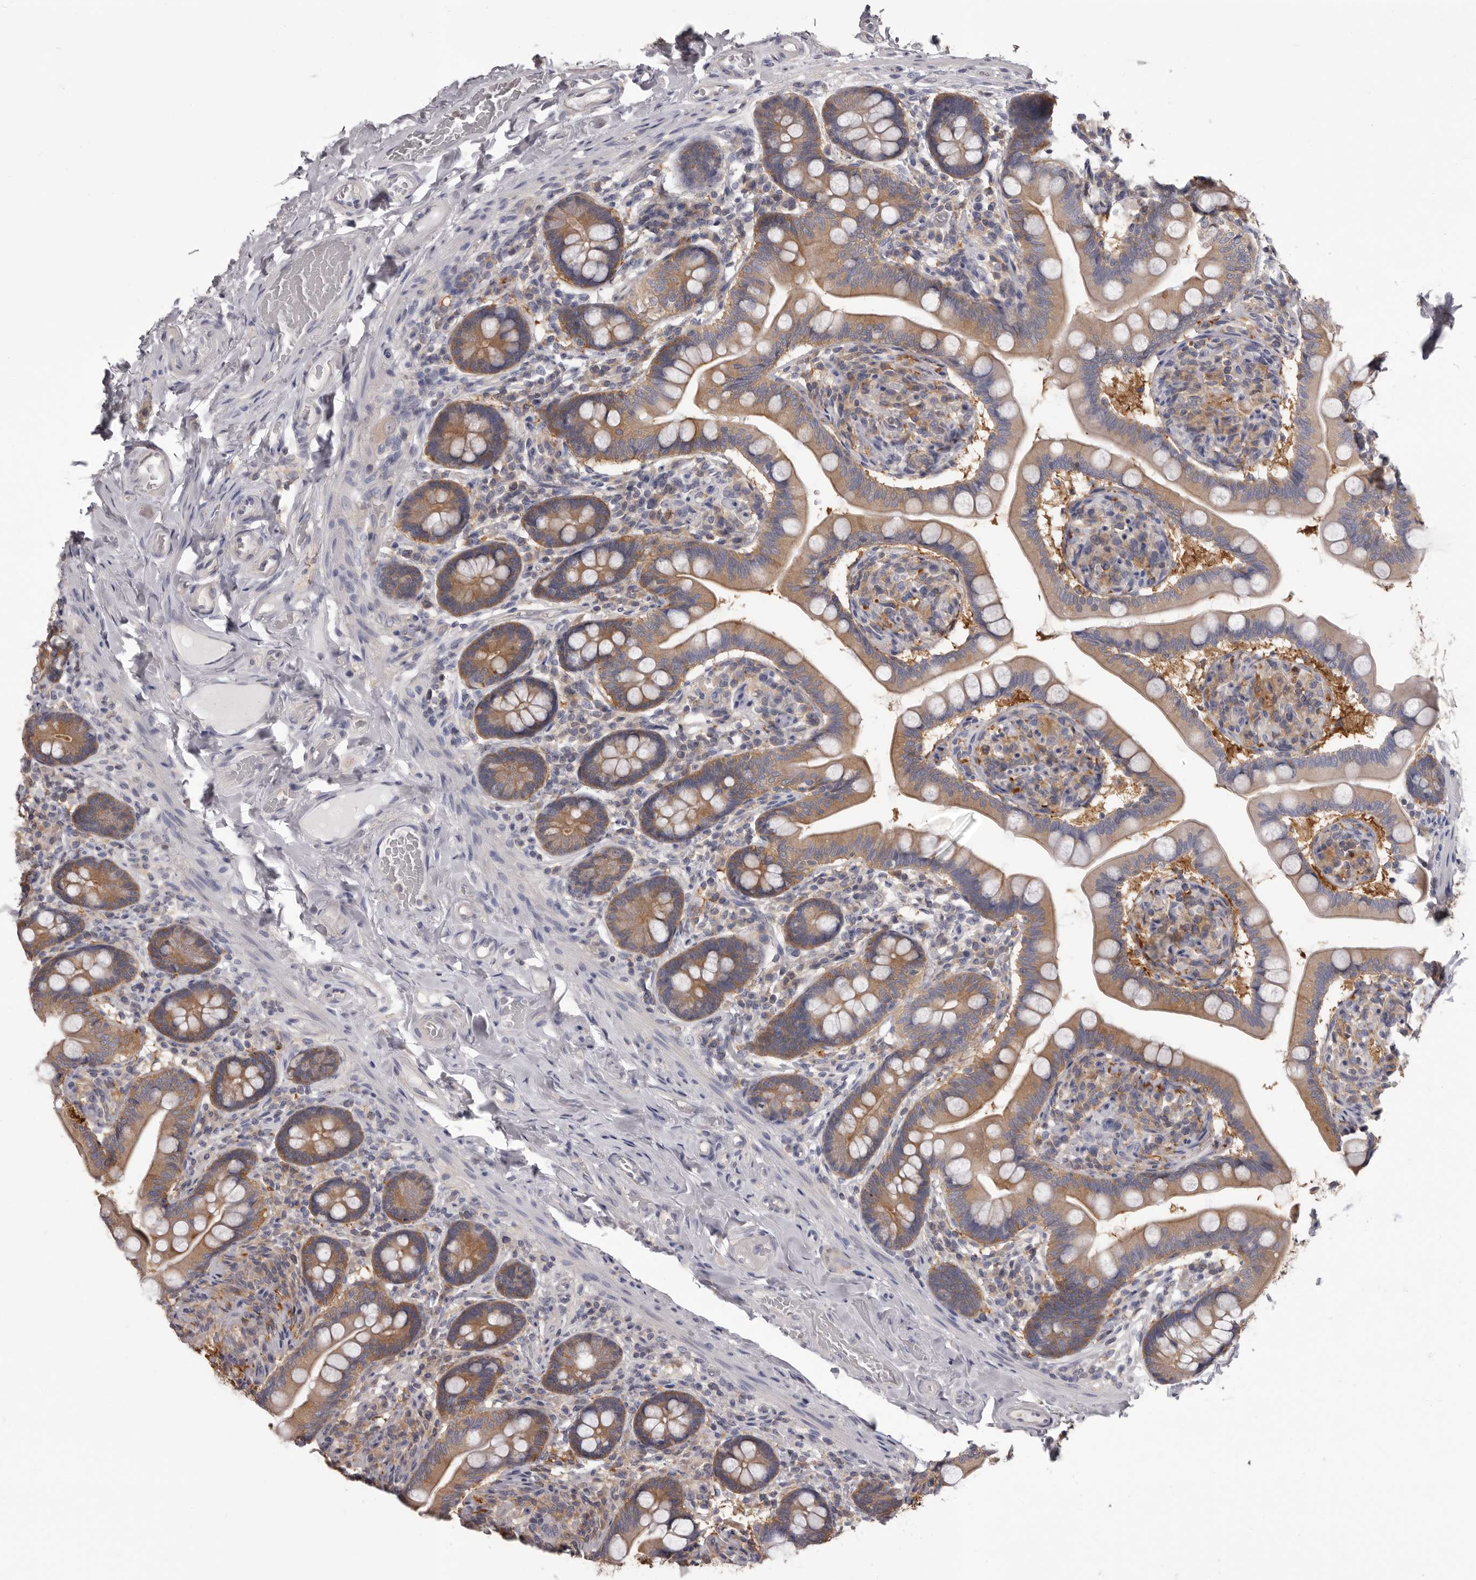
{"staining": {"intensity": "moderate", "quantity": ">75%", "location": "cytoplasmic/membranous"}, "tissue": "small intestine", "cell_type": "Glandular cells", "image_type": "normal", "snomed": [{"axis": "morphology", "description": "Normal tissue, NOS"}, {"axis": "topography", "description": "Small intestine"}], "caption": "Immunohistochemical staining of normal human small intestine exhibits >75% levels of moderate cytoplasmic/membranous protein positivity in about >75% of glandular cells.", "gene": "APEH", "patient": {"sex": "female", "age": 64}}